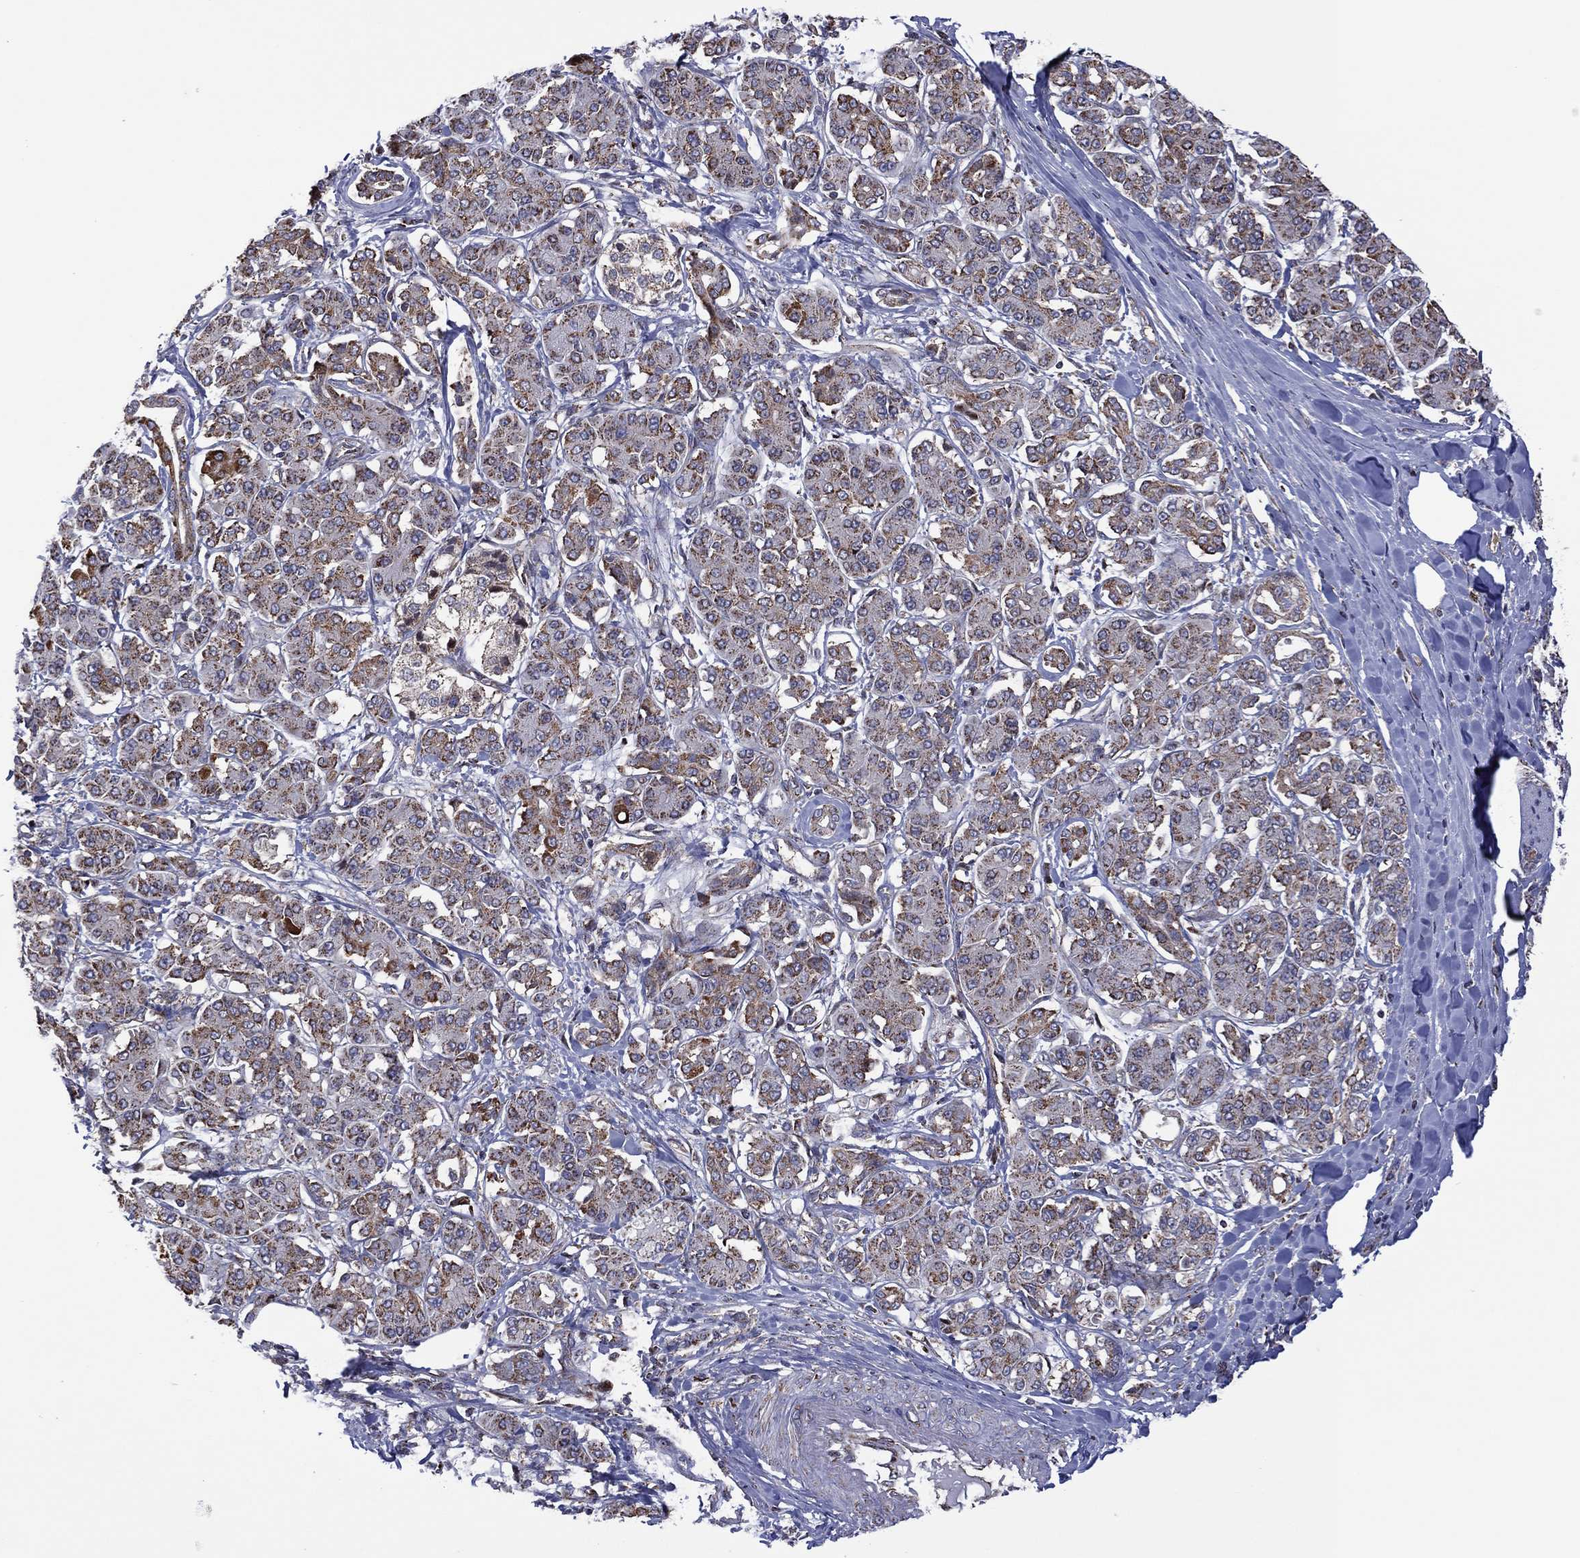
{"staining": {"intensity": "weak", "quantity": "25%-75%", "location": "cytoplasmic/membranous"}, "tissue": "pancreatic cancer", "cell_type": "Tumor cells", "image_type": "cancer", "snomed": [{"axis": "morphology", "description": "Adenocarcinoma, NOS"}, {"axis": "topography", "description": "Pancreas"}], "caption": "Protein staining shows weak cytoplasmic/membranous positivity in approximately 25%-75% of tumor cells in adenocarcinoma (pancreatic).", "gene": "PIDD1", "patient": {"sex": "female", "age": 56}}